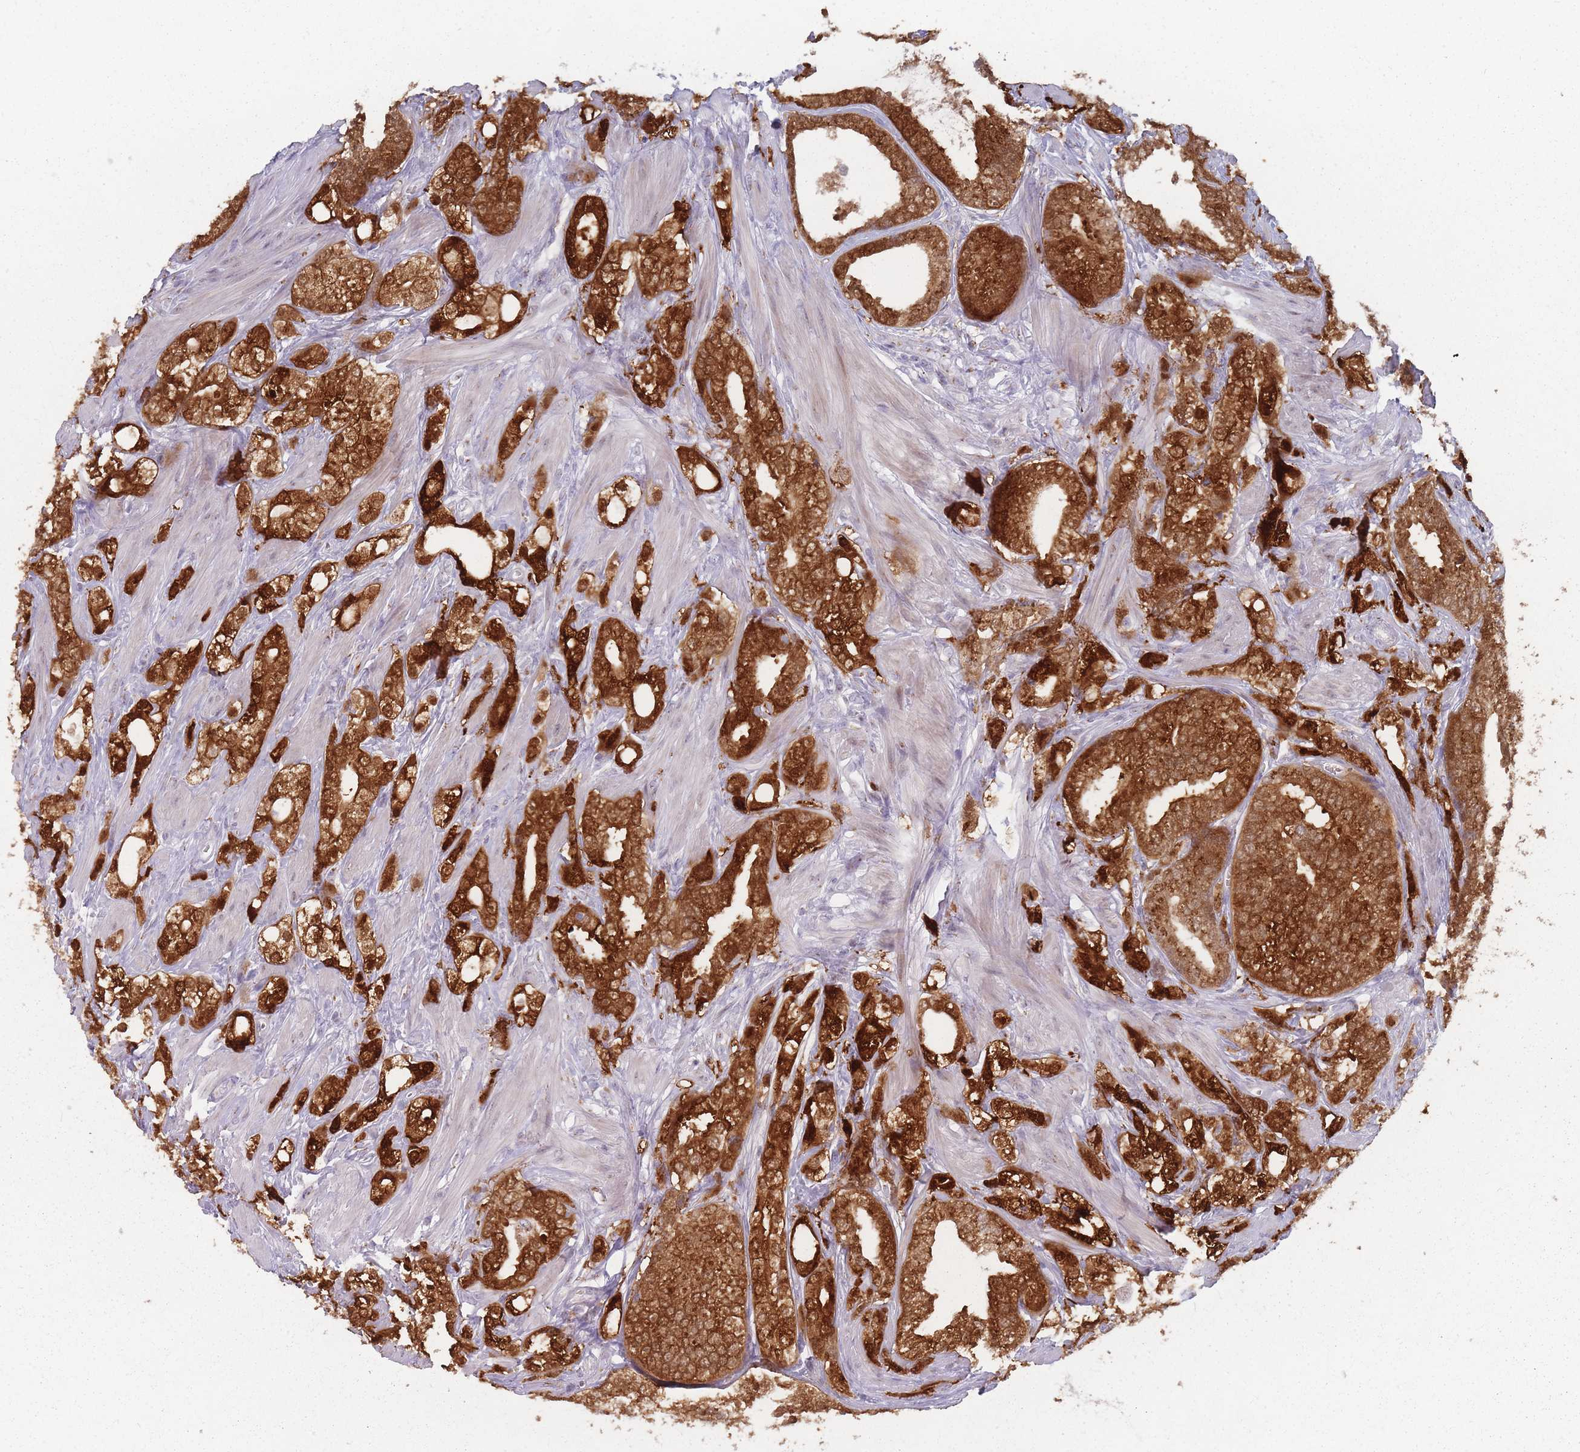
{"staining": {"intensity": "strong", "quantity": ">75%", "location": "cytoplasmic/membranous,nuclear"}, "tissue": "prostate cancer", "cell_type": "Tumor cells", "image_type": "cancer", "snomed": [{"axis": "morphology", "description": "Adenocarcinoma, High grade"}, {"axis": "topography", "description": "Prostate"}], "caption": "Prostate adenocarcinoma (high-grade) stained for a protein reveals strong cytoplasmic/membranous and nuclear positivity in tumor cells.", "gene": "MAN1B1", "patient": {"sex": "male", "age": 50}}